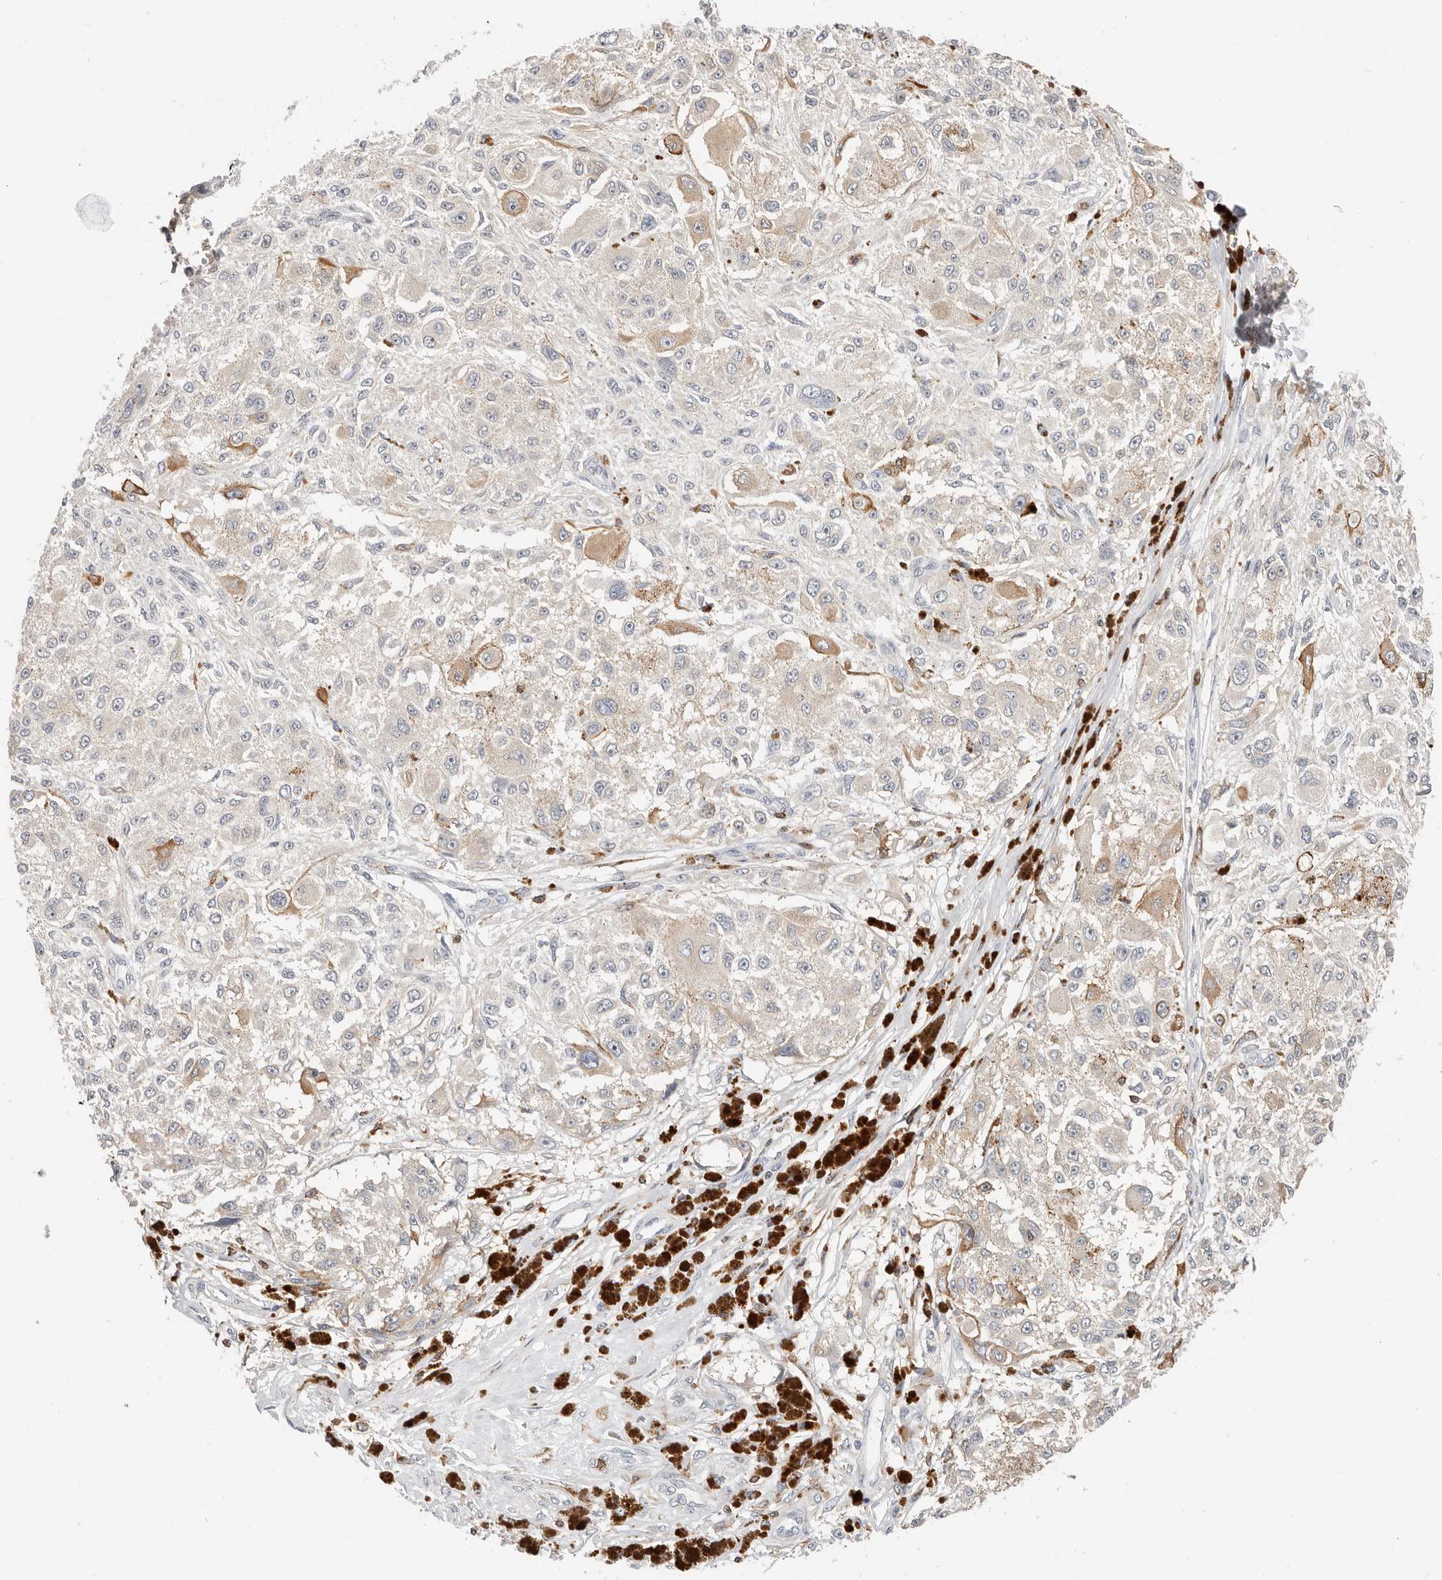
{"staining": {"intensity": "negative", "quantity": "none", "location": "none"}, "tissue": "melanoma", "cell_type": "Tumor cells", "image_type": "cancer", "snomed": [{"axis": "morphology", "description": "Necrosis, NOS"}, {"axis": "morphology", "description": "Malignant melanoma, NOS"}, {"axis": "topography", "description": "Skin"}], "caption": "The IHC image has no significant expression in tumor cells of malignant melanoma tissue. Nuclei are stained in blue.", "gene": "TMEM63B", "patient": {"sex": "female", "age": 87}}